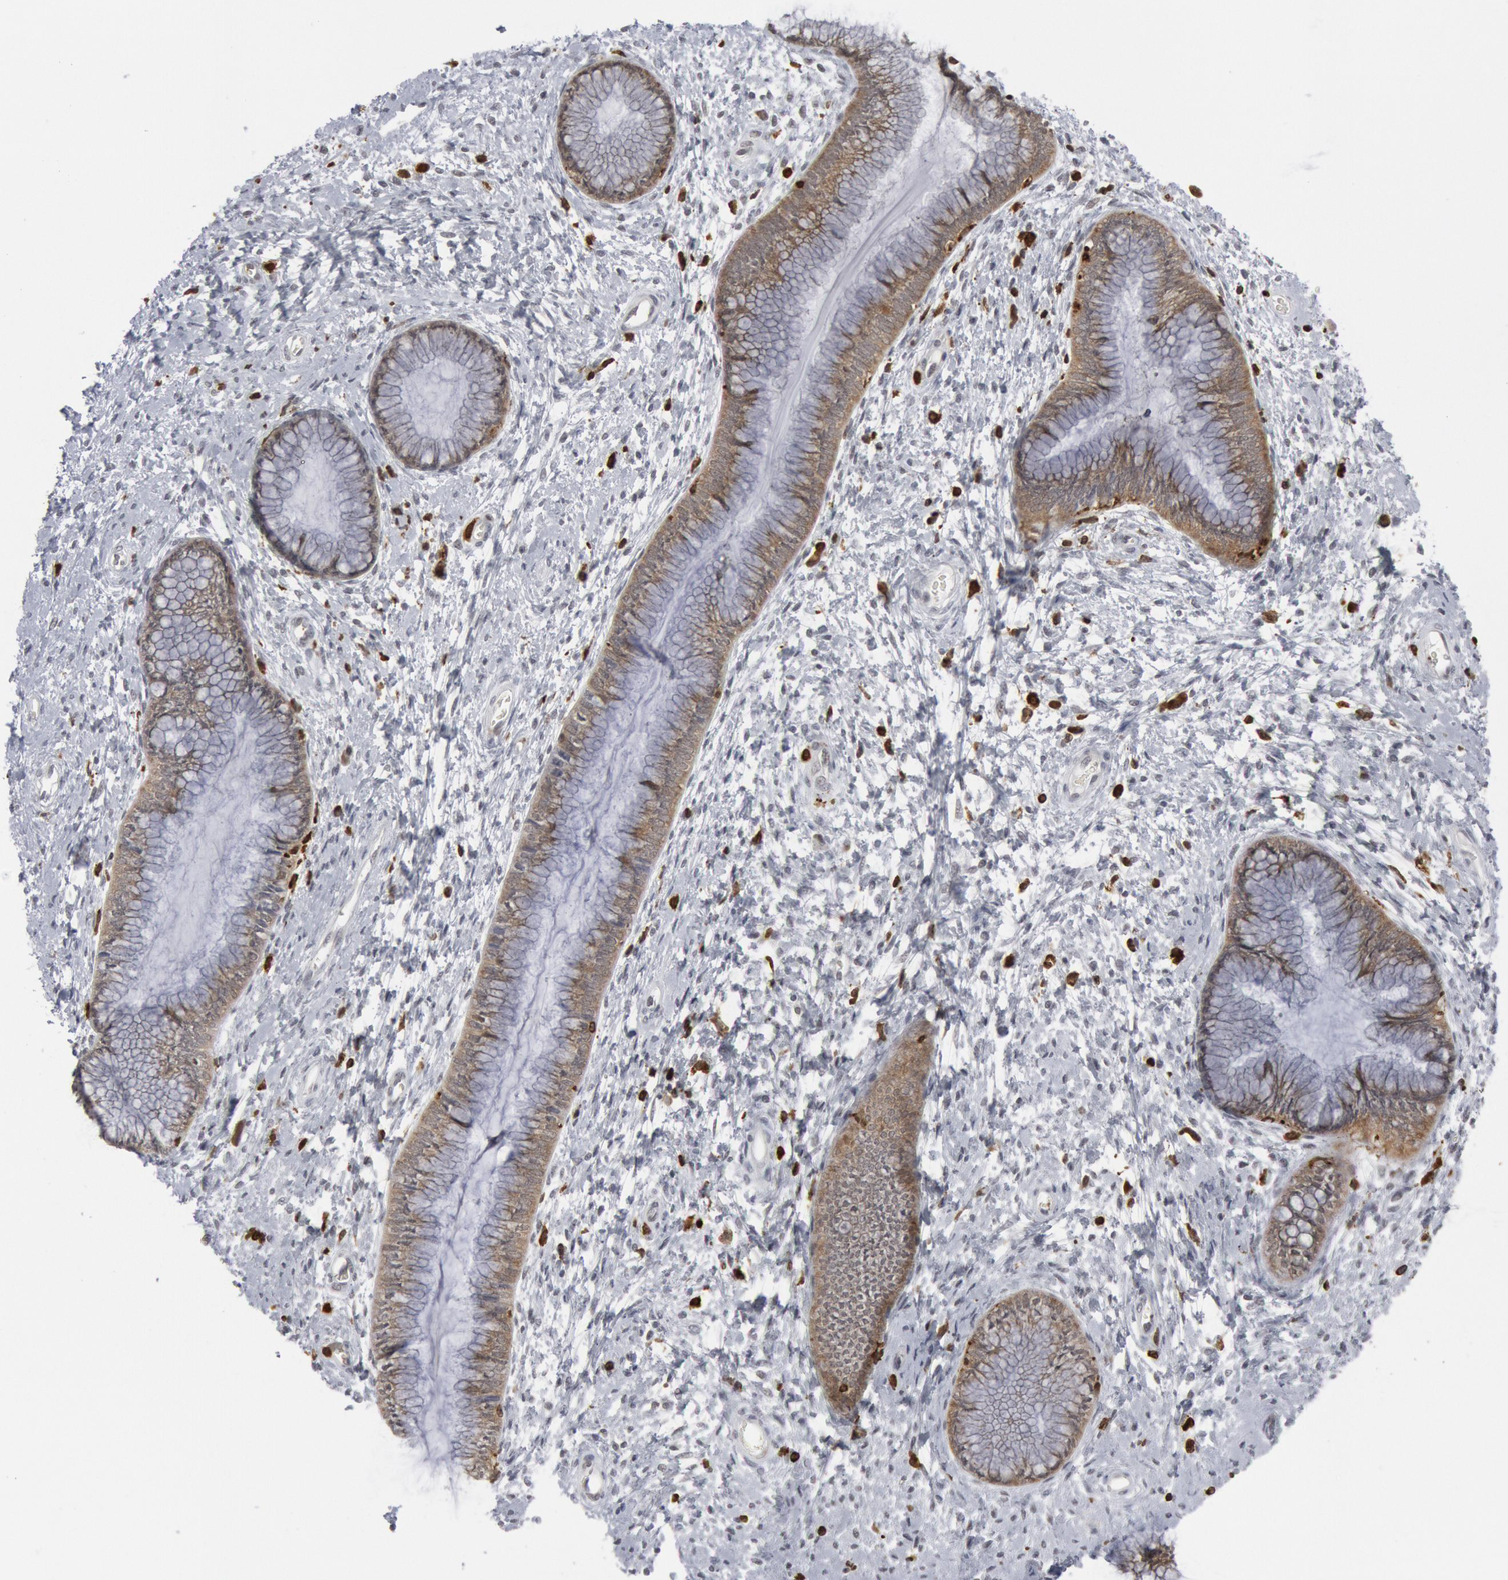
{"staining": {"intensity": "weak", "quantity": ">75%", "location": "cytoplasmic/membranous"}, "tissue": "cervix", "cell_type": "Glandular cells", "image_type": "normal", "snomed": [{"axis": "morphology", "description": "Normal tissue, NOS"}, {"axis": "topography", "description": "Cervix"}], "caption": "This photomicrograph demonstrates immunohistochemistry staining of benign cervix, with low weak cytoplasmic/membranous staining in about >75% of glandular cells.", "gene": "PTPN6", "patient": {"sex": "female", "age": 27}}